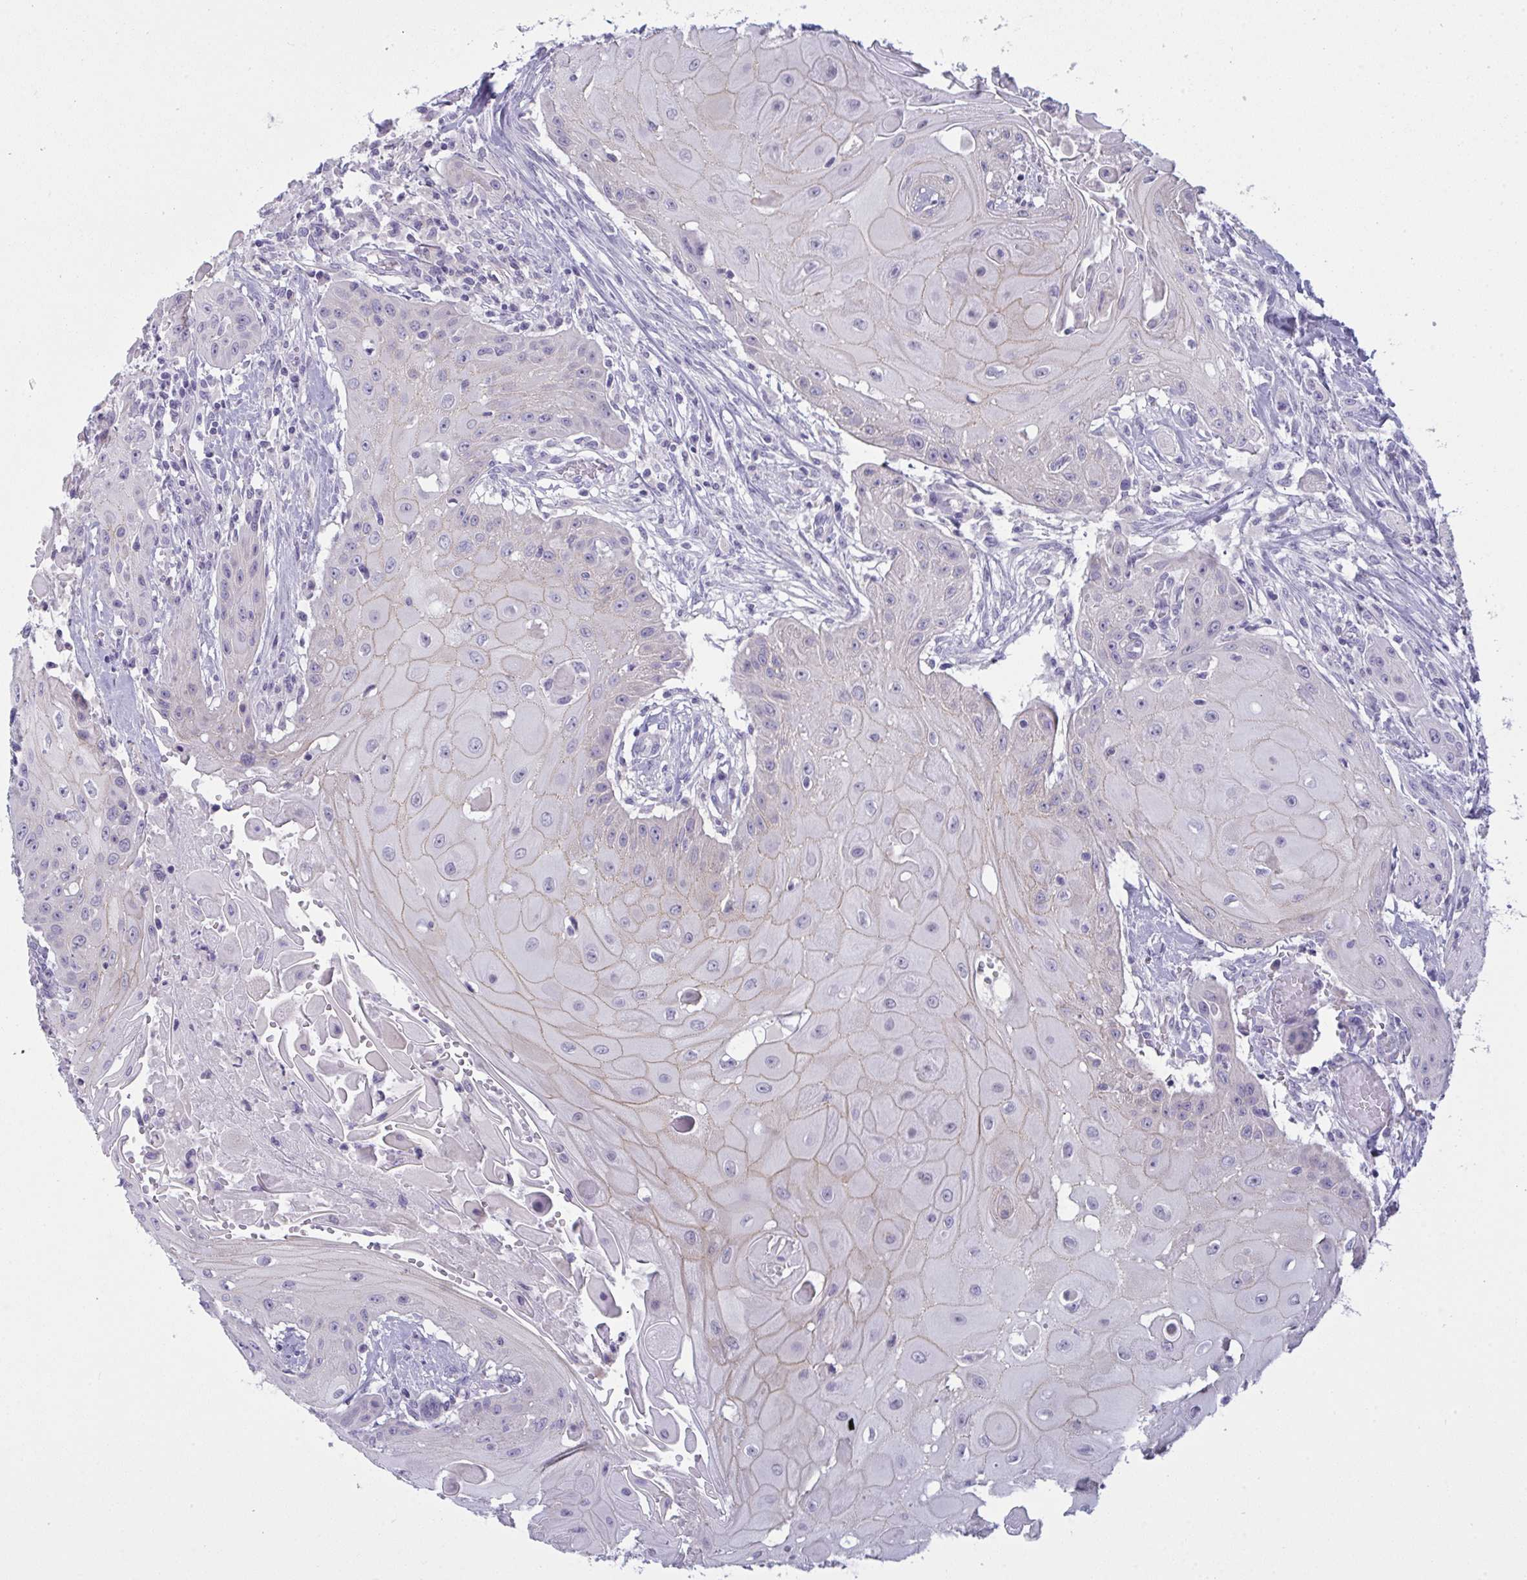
{"staining": {"intensity": "weak", "quantity": "<25%", "location": "cytoplasmic/membranous"}, "tissue": "head and neck cancer", "cell_type": "Tumor cells", "image_type": "cancer", "snomed": [{"axis": "morphology", "description": "Squamous cell carcinoma, NOS"}, {"axis": "topography", "description": "Oral tissue"}, {"axis": "topography", "description": "Head-Neck"}, {"axis": "topography", "description": "Neck, NOS"}], "caption": "Immunohistochemical staining of squamous cell carcinoma (head and neck) exhibits no significant expression in tumor cells.", "gene": "TENT5D", "patient": {"sex": "female", "age": 55}}